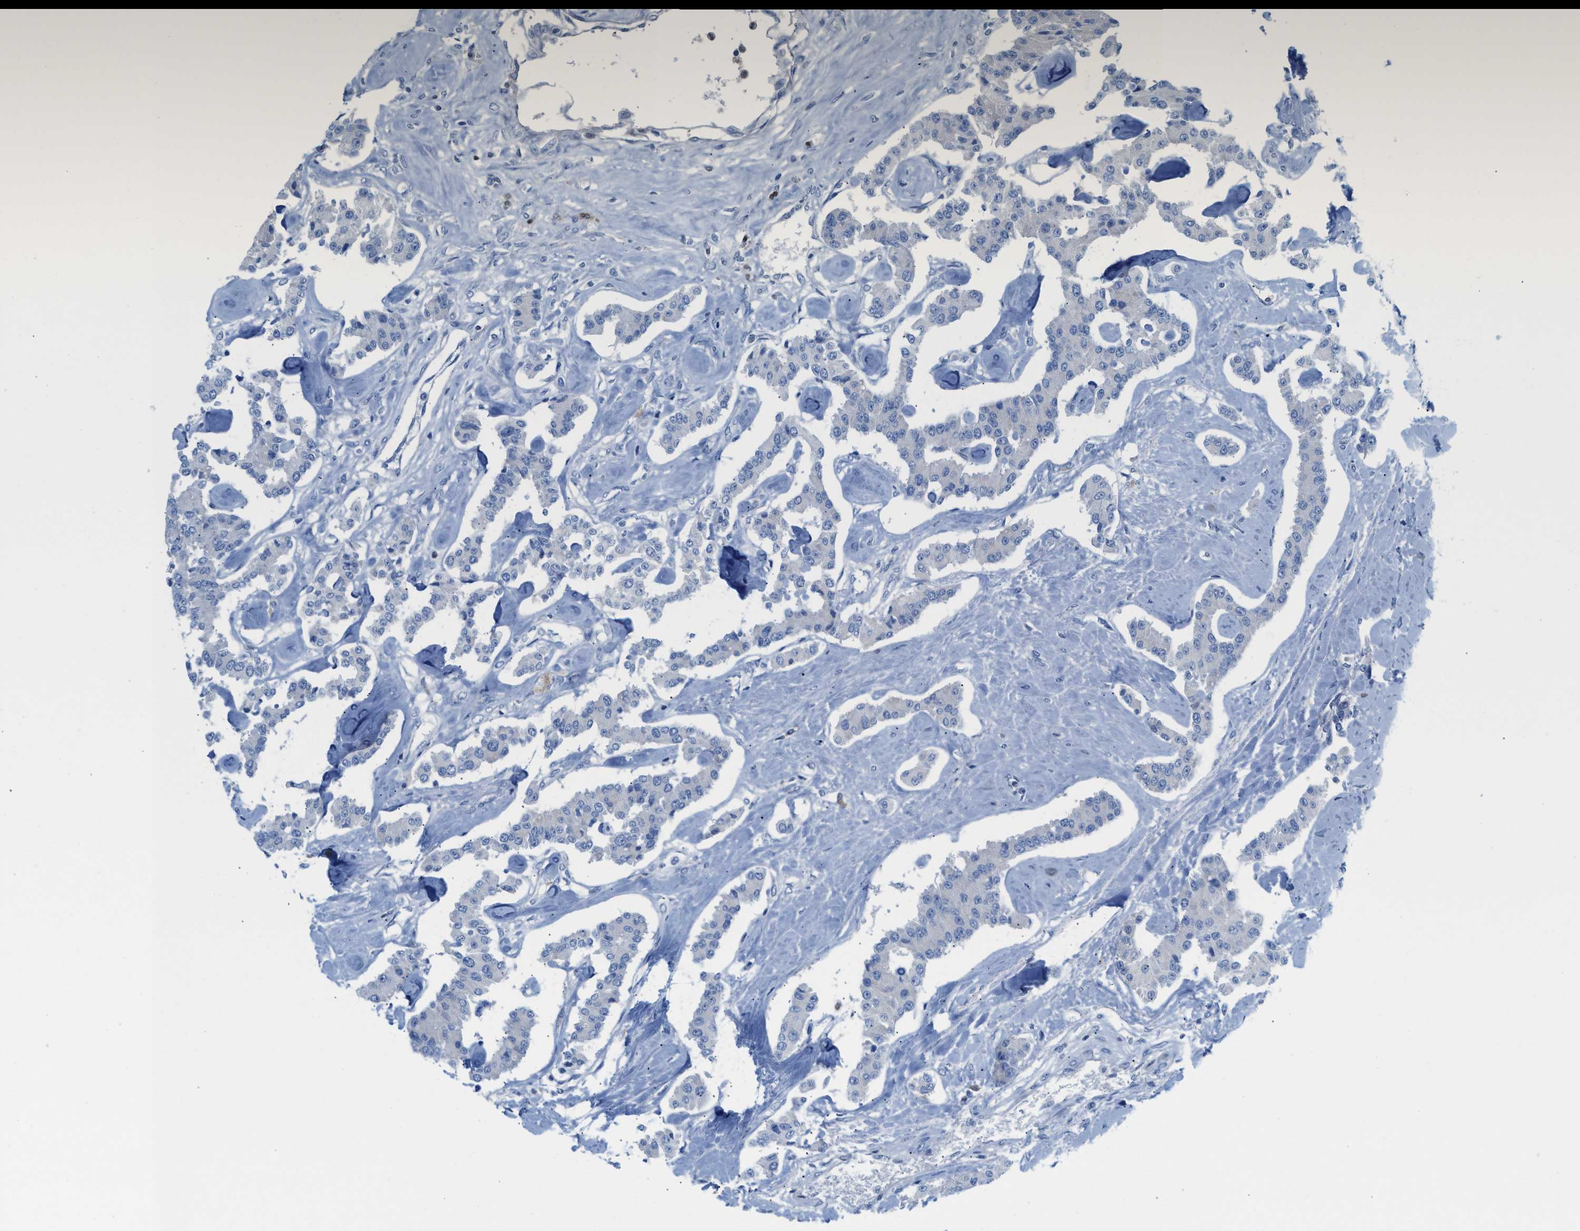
{"staining": {"intensity": "negative", "quantity": "none", "location": "none"}, "tissue": "carcinoid", "cell_type": "Tumor cells", "image_type": "cancer", "snomed": [{"axis": "morphology", "description": "Carcinoid, malignant, NOS"}, {"axis": "topography", "description": "Pancreas"}], "caption": "This is an IHC micrograph of human malignant carcinoid. There is no expression in tumor cells.", "gene": "PPM1D", "patient": {"sex": "male", "age": 41}}